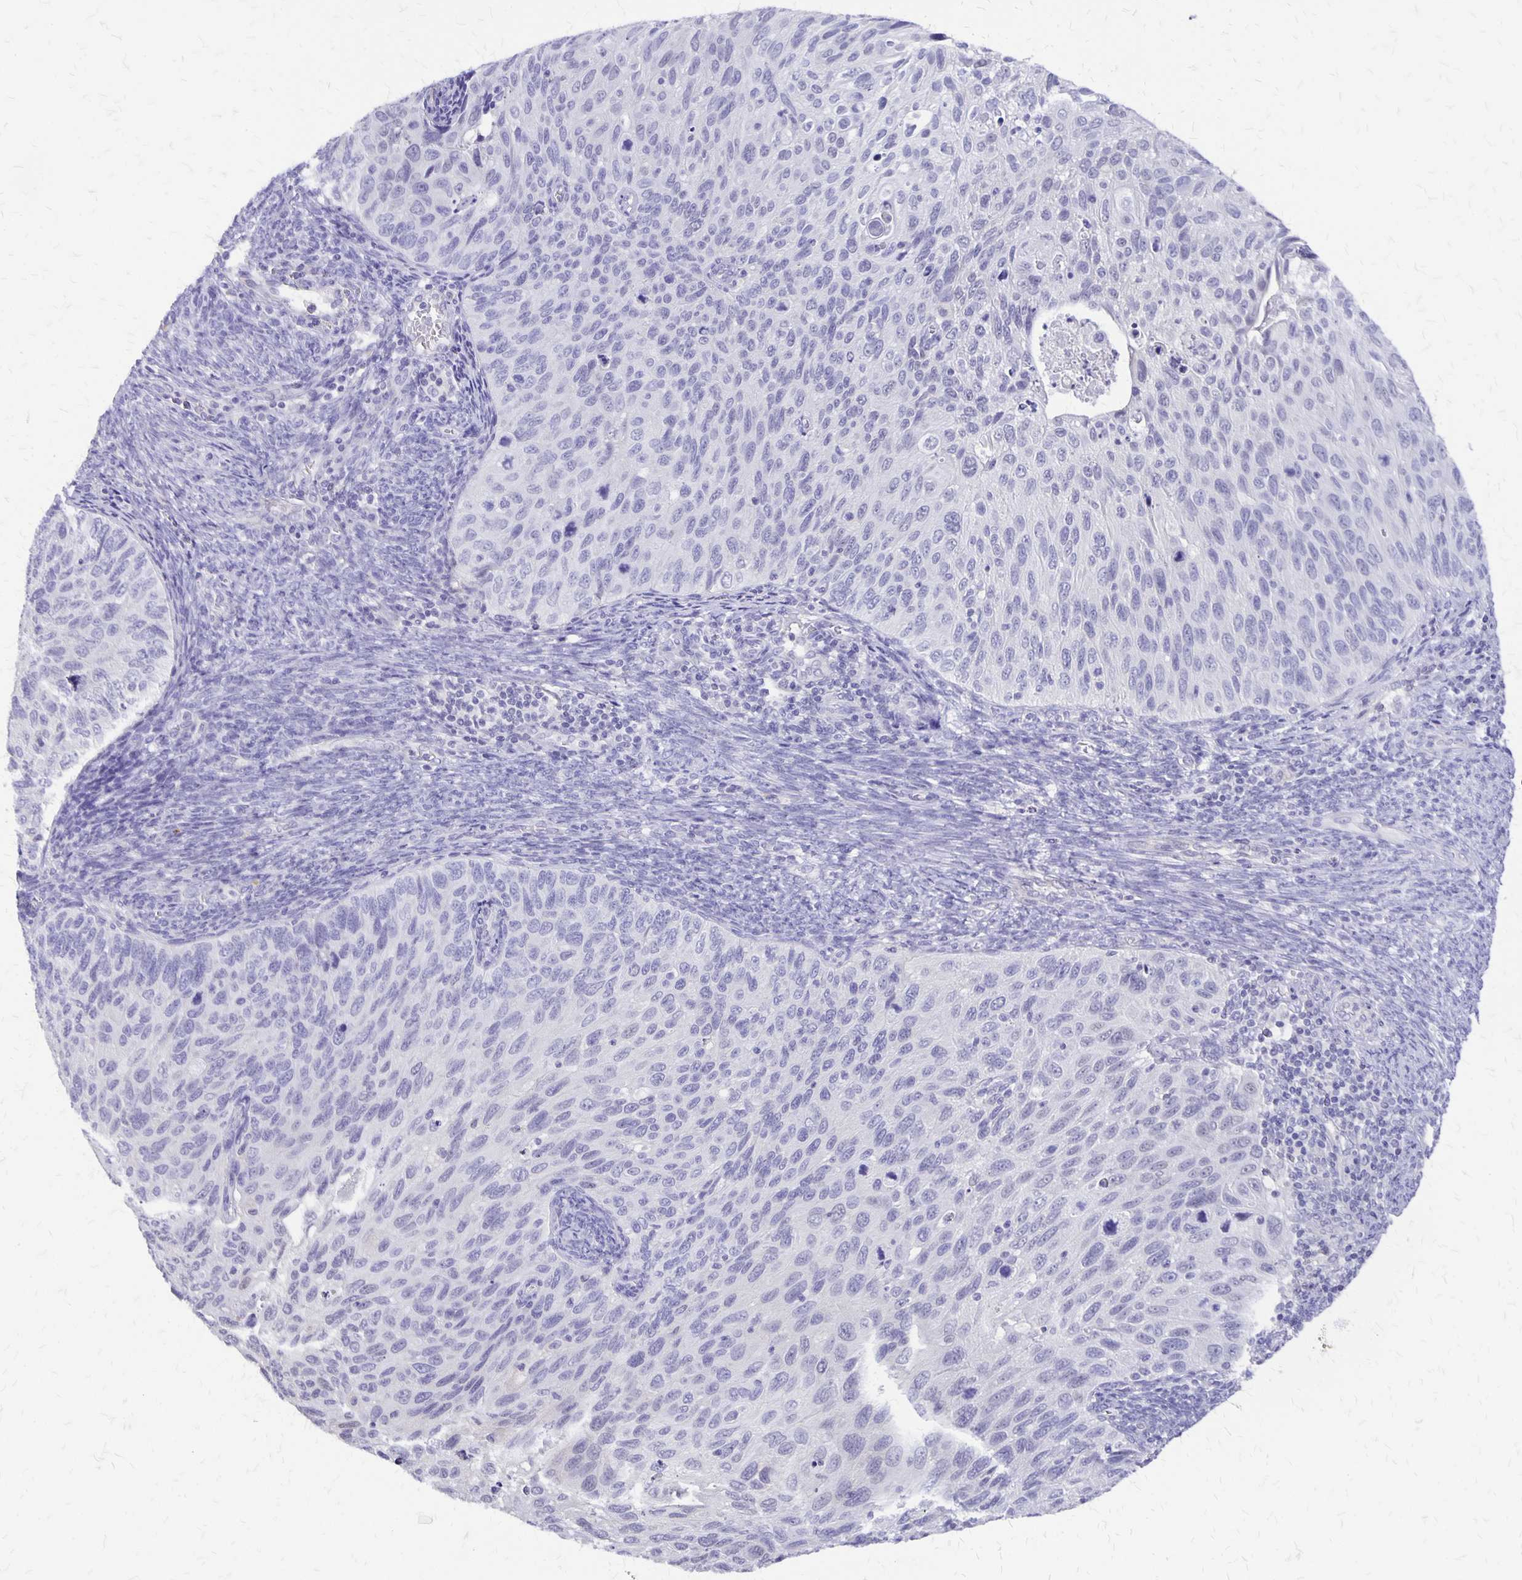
{"staining": {"intensity": "negative", "quantity": "none", "location": "none"}, "tissue": "cervical cancer", "cell_type": "Tumor cells", "image_type": "cancer", "snomed": [{"axis": "morphology", "description": "Squamous cell carcinoma, NOS"}, {"axis": "topography", "description": "Cervix"}], "caption": "DAB immunohistochemical staining of cervical cancer (squamous cell carcinoma) exhibits no significant expression in tumor cells. The staining is performed using DAB brown chromogen with nuclei counter-stained in using hematoxylin.", "gene": "SI", "patient": {"sex": "female", "age": 70}}